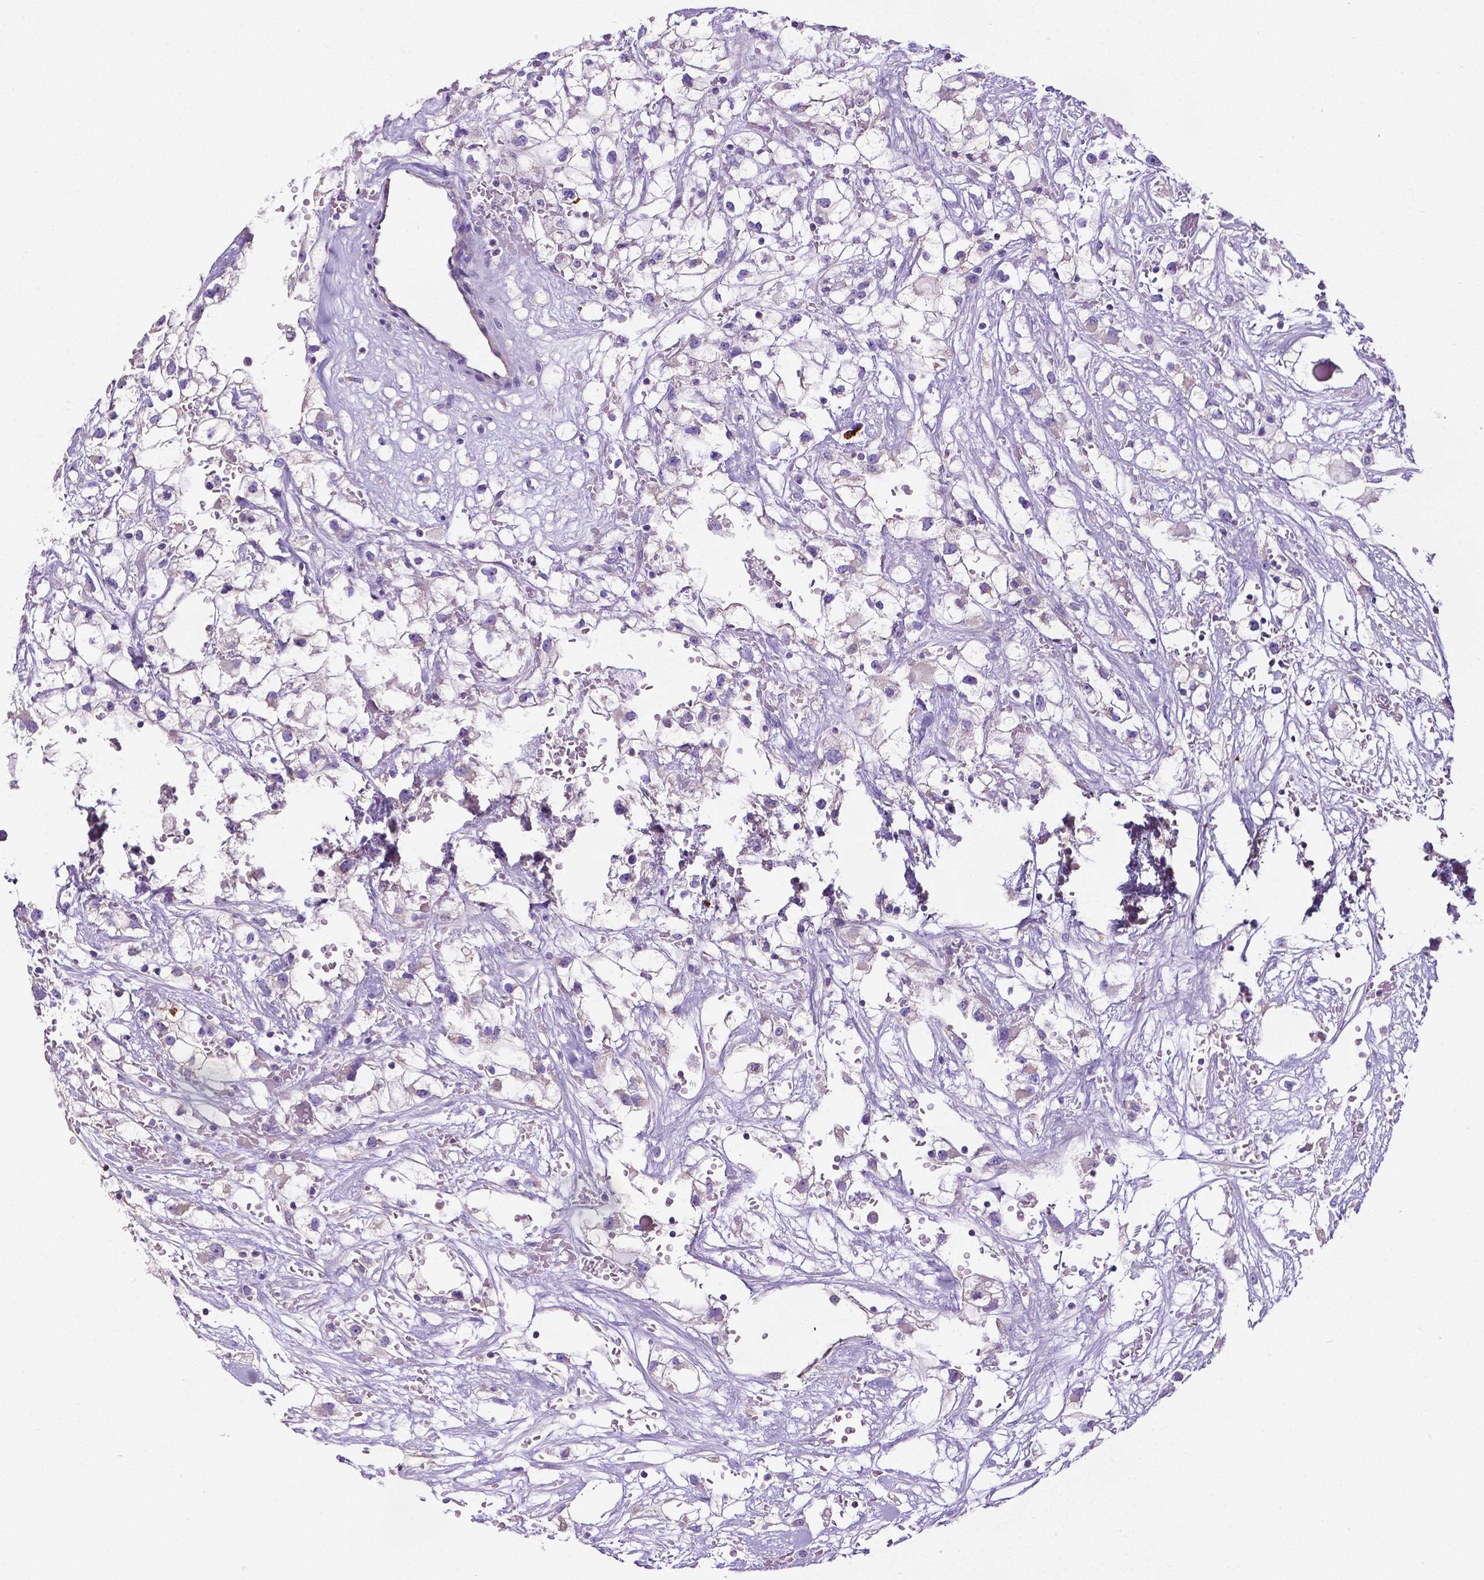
{"staining": {"intensity": "negative", "quantity": "none", "location": "none"}, "tissue": "renal cancer", "cell_type": "Tumor cells", "image_type": "cancer", "snomed": [{"axis": "morphology", "description": "Adenocarcinoma, NOS"}, {"axis": "topography", "description": "Kidney"}], "caption": "Photomicrograph shows no protein positivity in tumor cells of adenocarcinoma (renal) tissue.", "gene": "MMP9", "patient": {"sex": "male", "age": 59}}